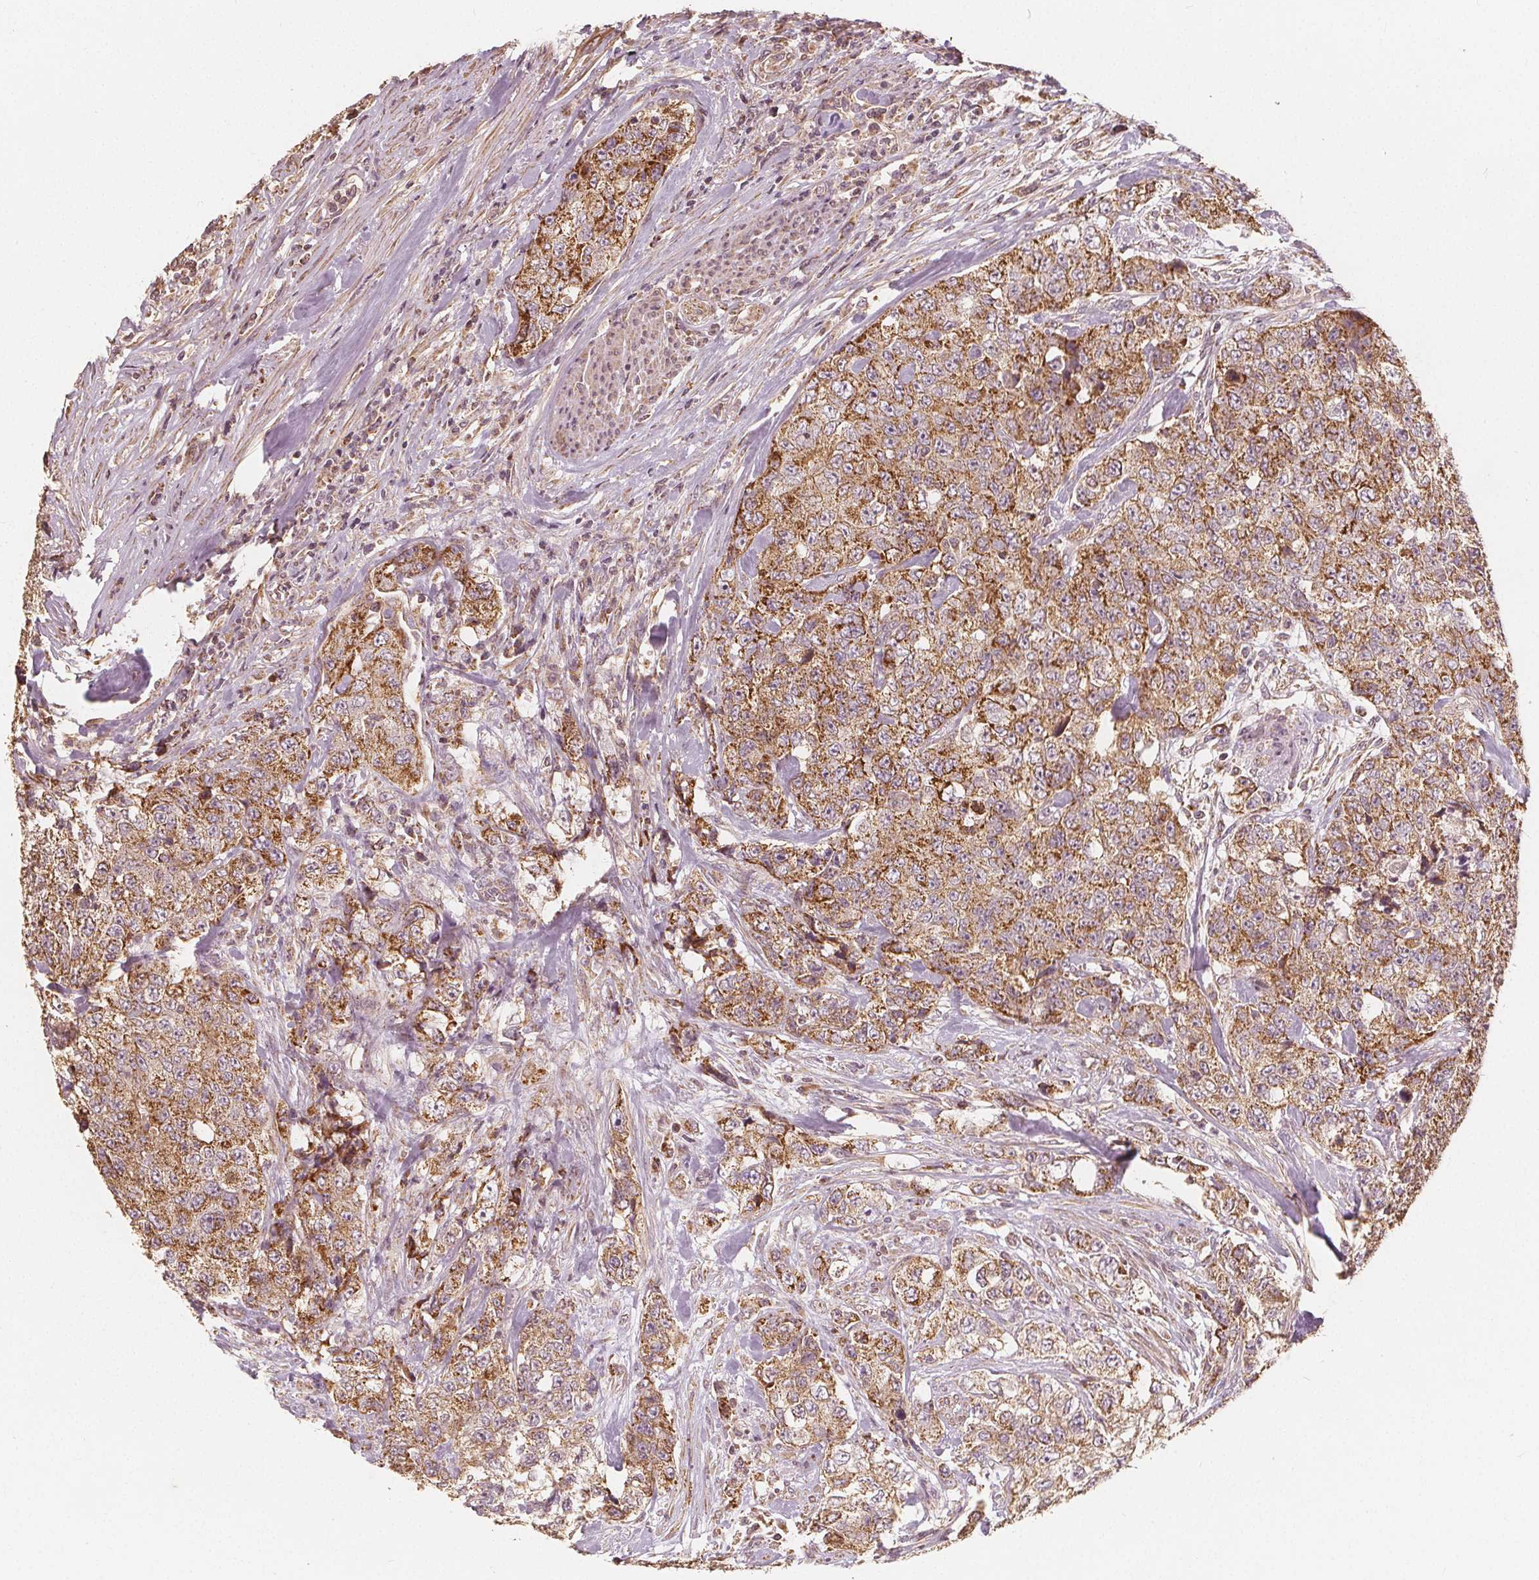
{"staining": {"intensity": "moderate", "quantity": ">75%", "location": "cytoplasmic/membranous"}, "tissue": "urothelial cancer", "cell_type": "Tumor cells", "image_type": "cancer", "snomed": [{"axis": "morphology", "description": "Urothelial carcinoma, High grade"}, {"axis": "topography", "description": "Urinary bladder"}], "caption": "A photomicrograph of human urothelial cancer stained for a protein demonstrates moderate cytoplasmic/membranous brown staining in tumor cells.", "gene": "PEX26", "patient": {"sex": "female", "age": 78}}